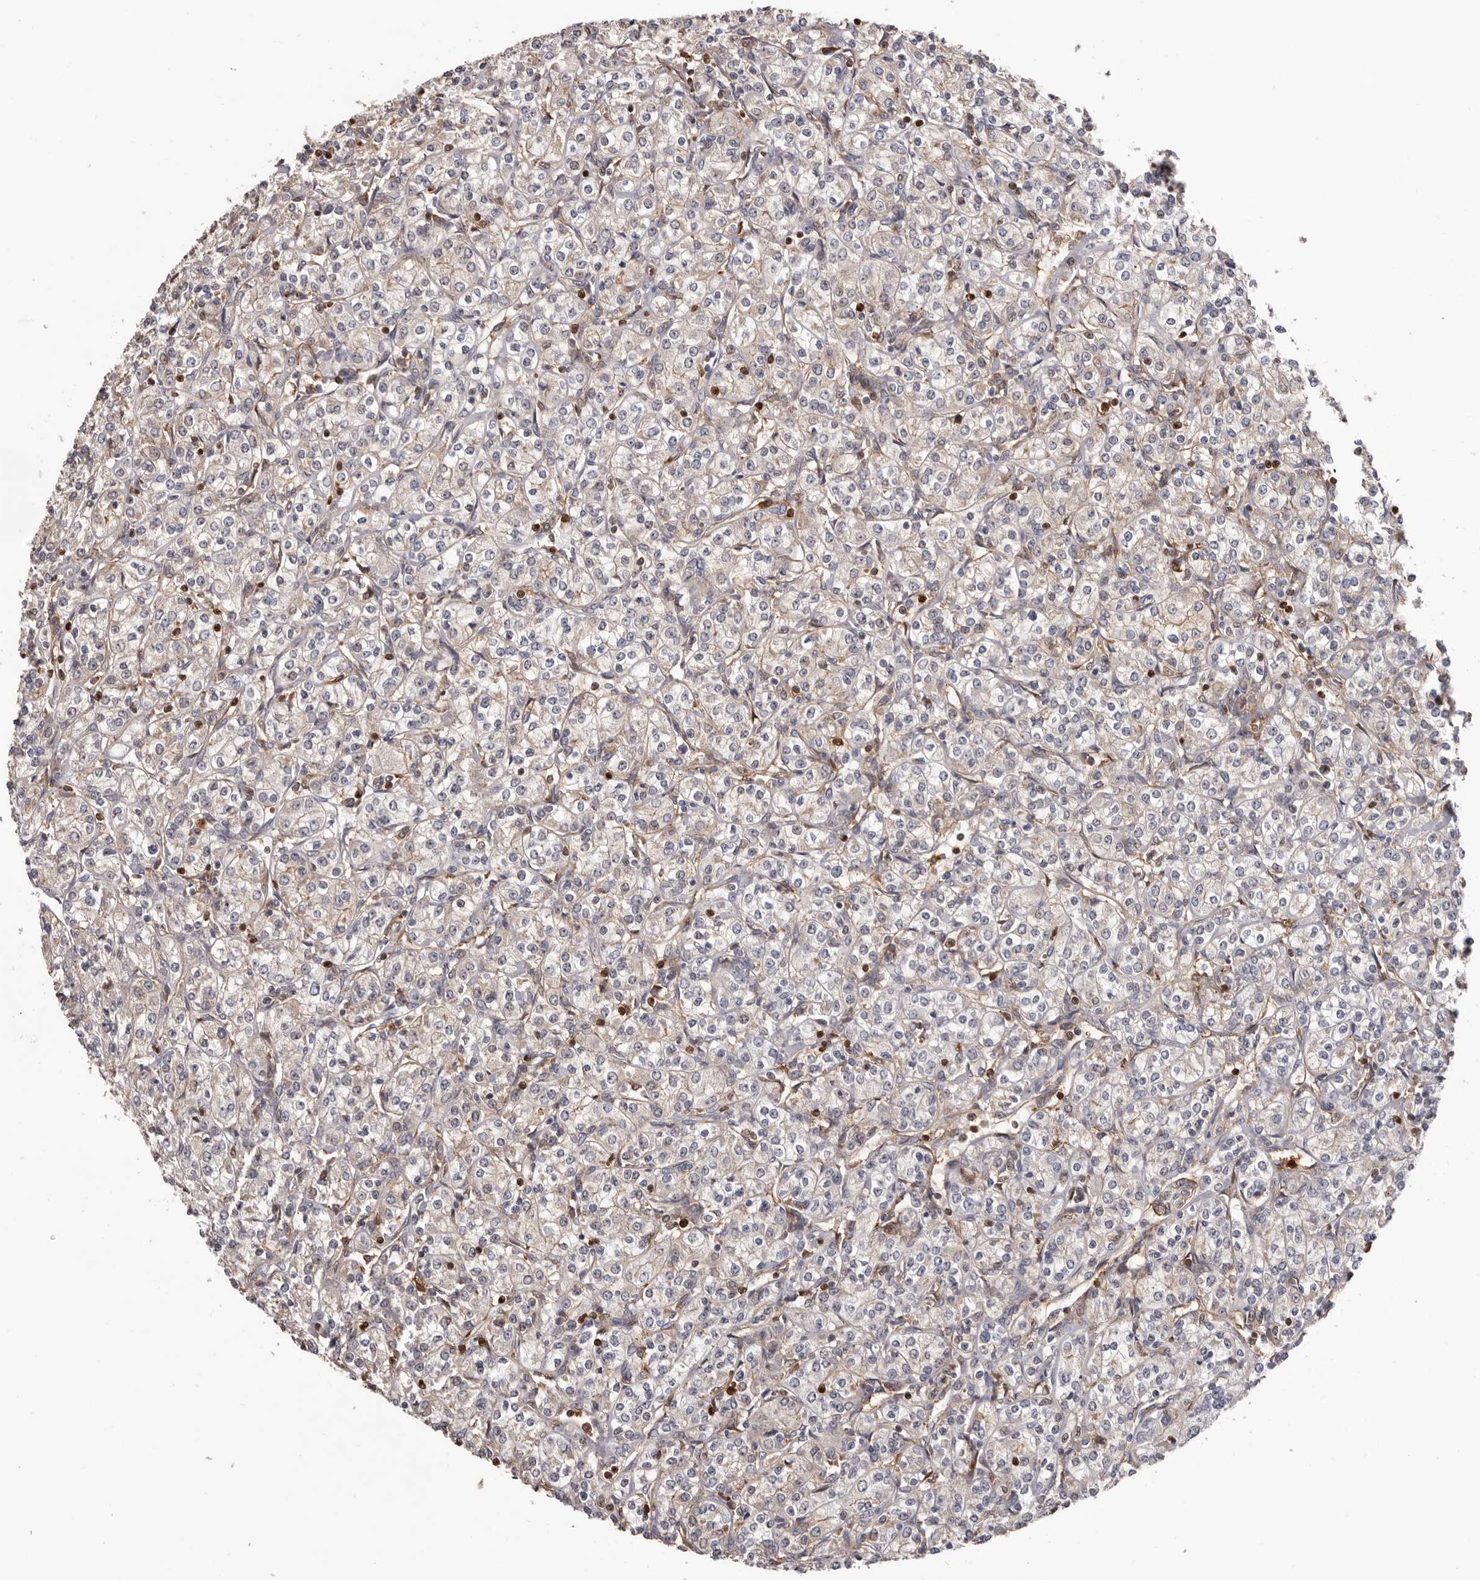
{"staining": {"intensity": "negative", "quantity": "none", "location": "none"}, "tissue": "renal cancer", "cell_type": "Tumor cells", "image_type": "cancer", "snomed": [{"axis": "morphology", "description": "Adenocarcinoma, NOS"}, {"axis": "topography", "description": "Kidney"}], "caption": "IHC histopathology image of neoplastic tissue: human renal cancer (adenocarcinoma) stained with DAB (3,3'-diaminobenzidine) exhibits no significant protein expression in tumor cells.", "gene": "PRR12", "patient": {"sex": "male", "age": 77}}